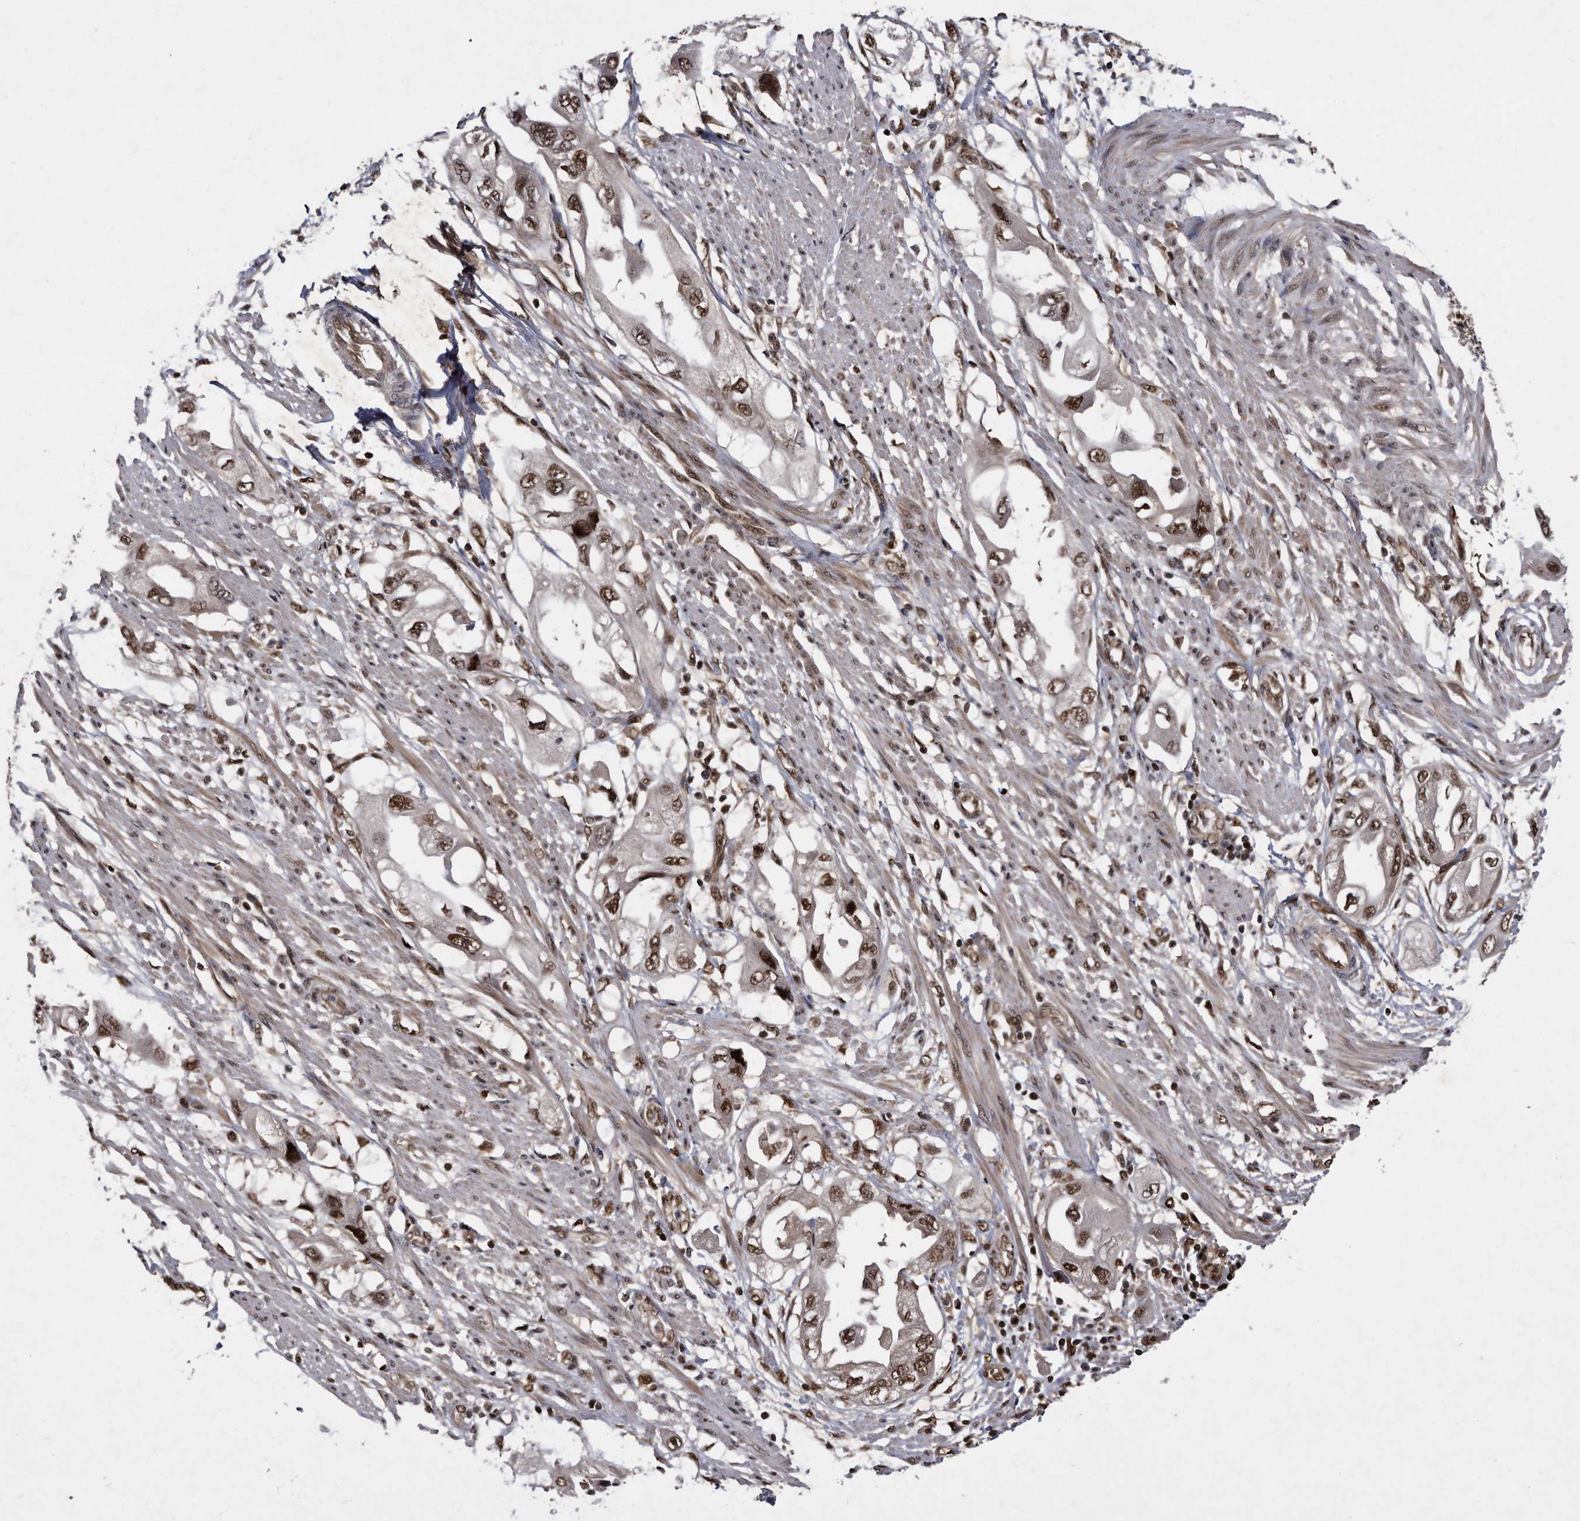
{"staining": {"intensity": "moderate", "quantity": ">75%", "location": "nuclear"}, "tissue": "endometrial cancer", "cell_type": "Tumor cells", "image_type": "cancer", "snomed": [{"axis": "morphology", "description": "Adenocarcinoma, NOS"}, {"axis": "topography", "description": "Endometrium"}], "caption": "DAB (3,3'-diaminobenzidine) immunohistochemical staining of human endometrial adenocarcinoma exhibits moderate nuclear protein positivity in approximately >75% of tumor cells.", "gene": "RAD23B", "patient": {"sex": "female", "age": 67}}